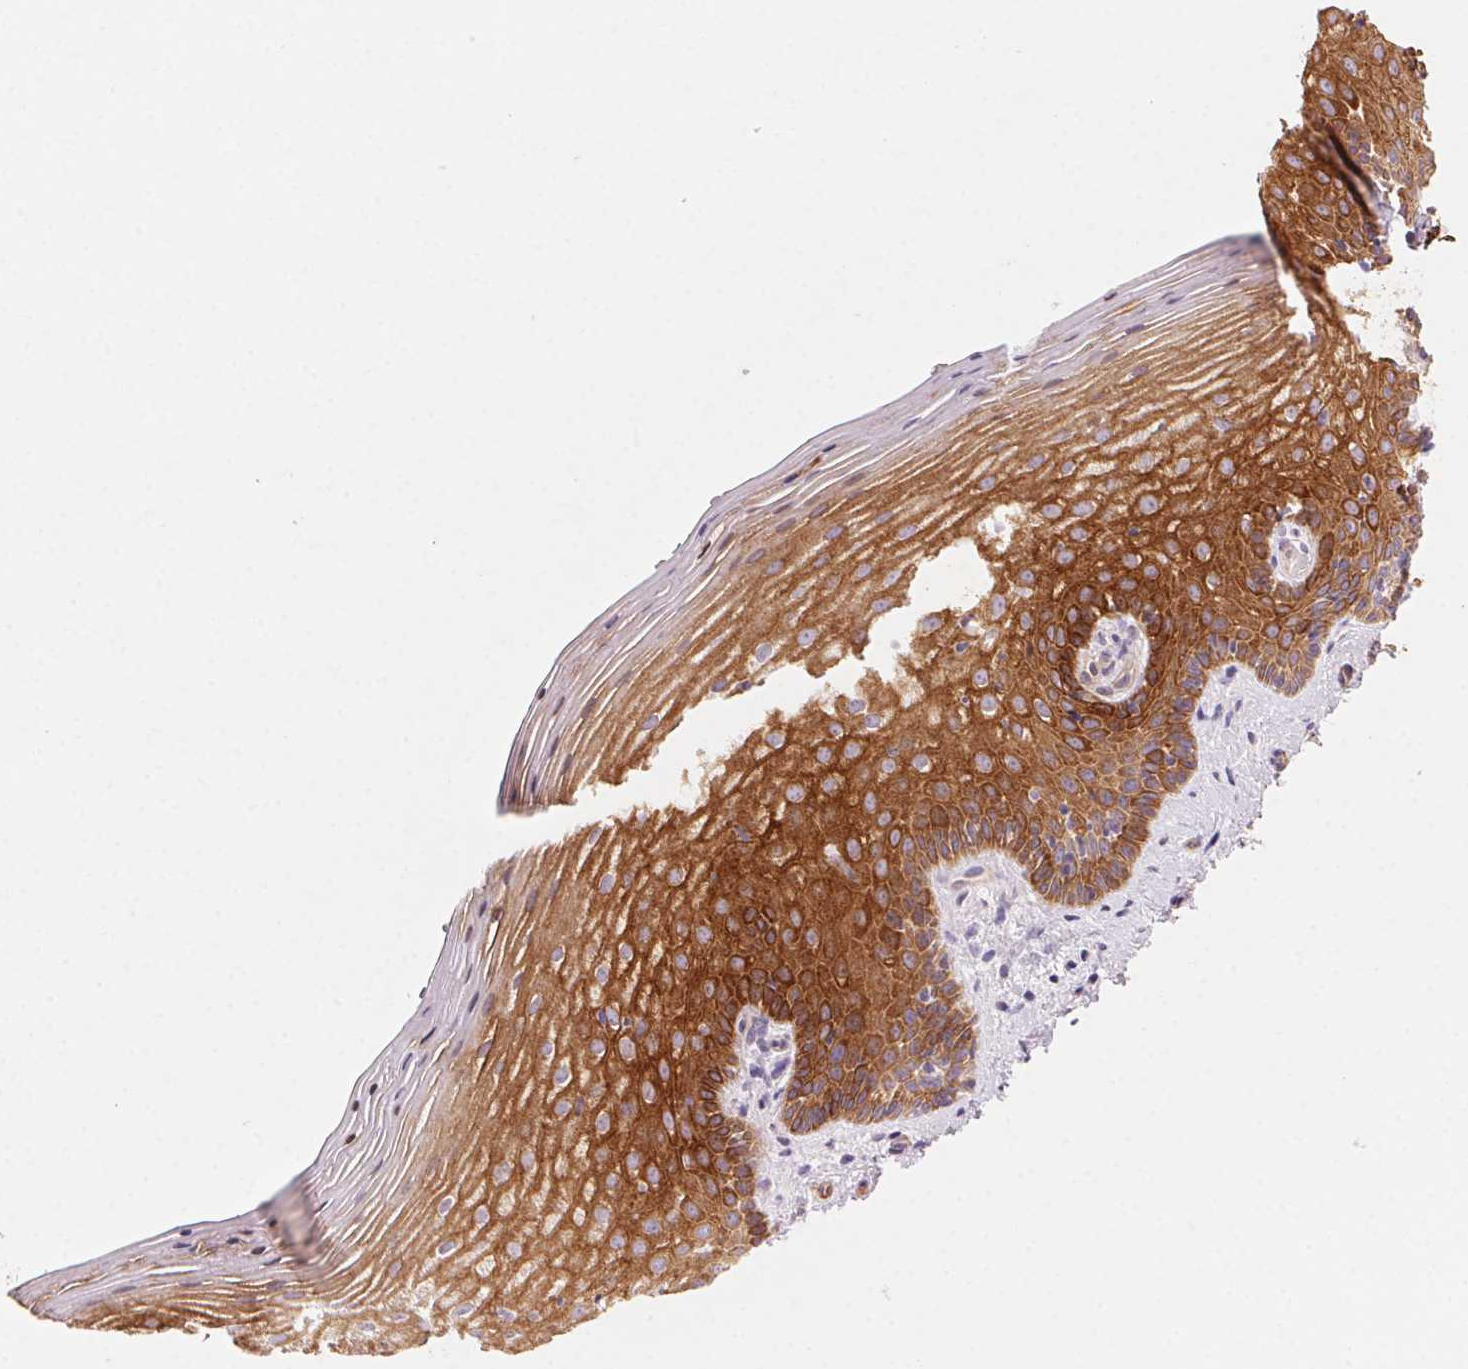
{"staining": {"intensity": "strong", "quantity": "25%-75%", "location": "cytoplasmic/membranous"}, "tissue": "vagina", "cell_type": "Squamous epithelial cells", "image_type": "normal", "snomed": [{"axis": "morphology", "description": "Normal tissue, NOS"}, {"axis": "topography", "description": "Vagina"}], "caption": "IHC of unremarkable vagina reveals high levels of strong cytoplasmic/membranous staining in approximately 25%-75% of squamous epithelial cells.", "gene": "GPX8", "patient": {"sex": "female", "age": 45}}